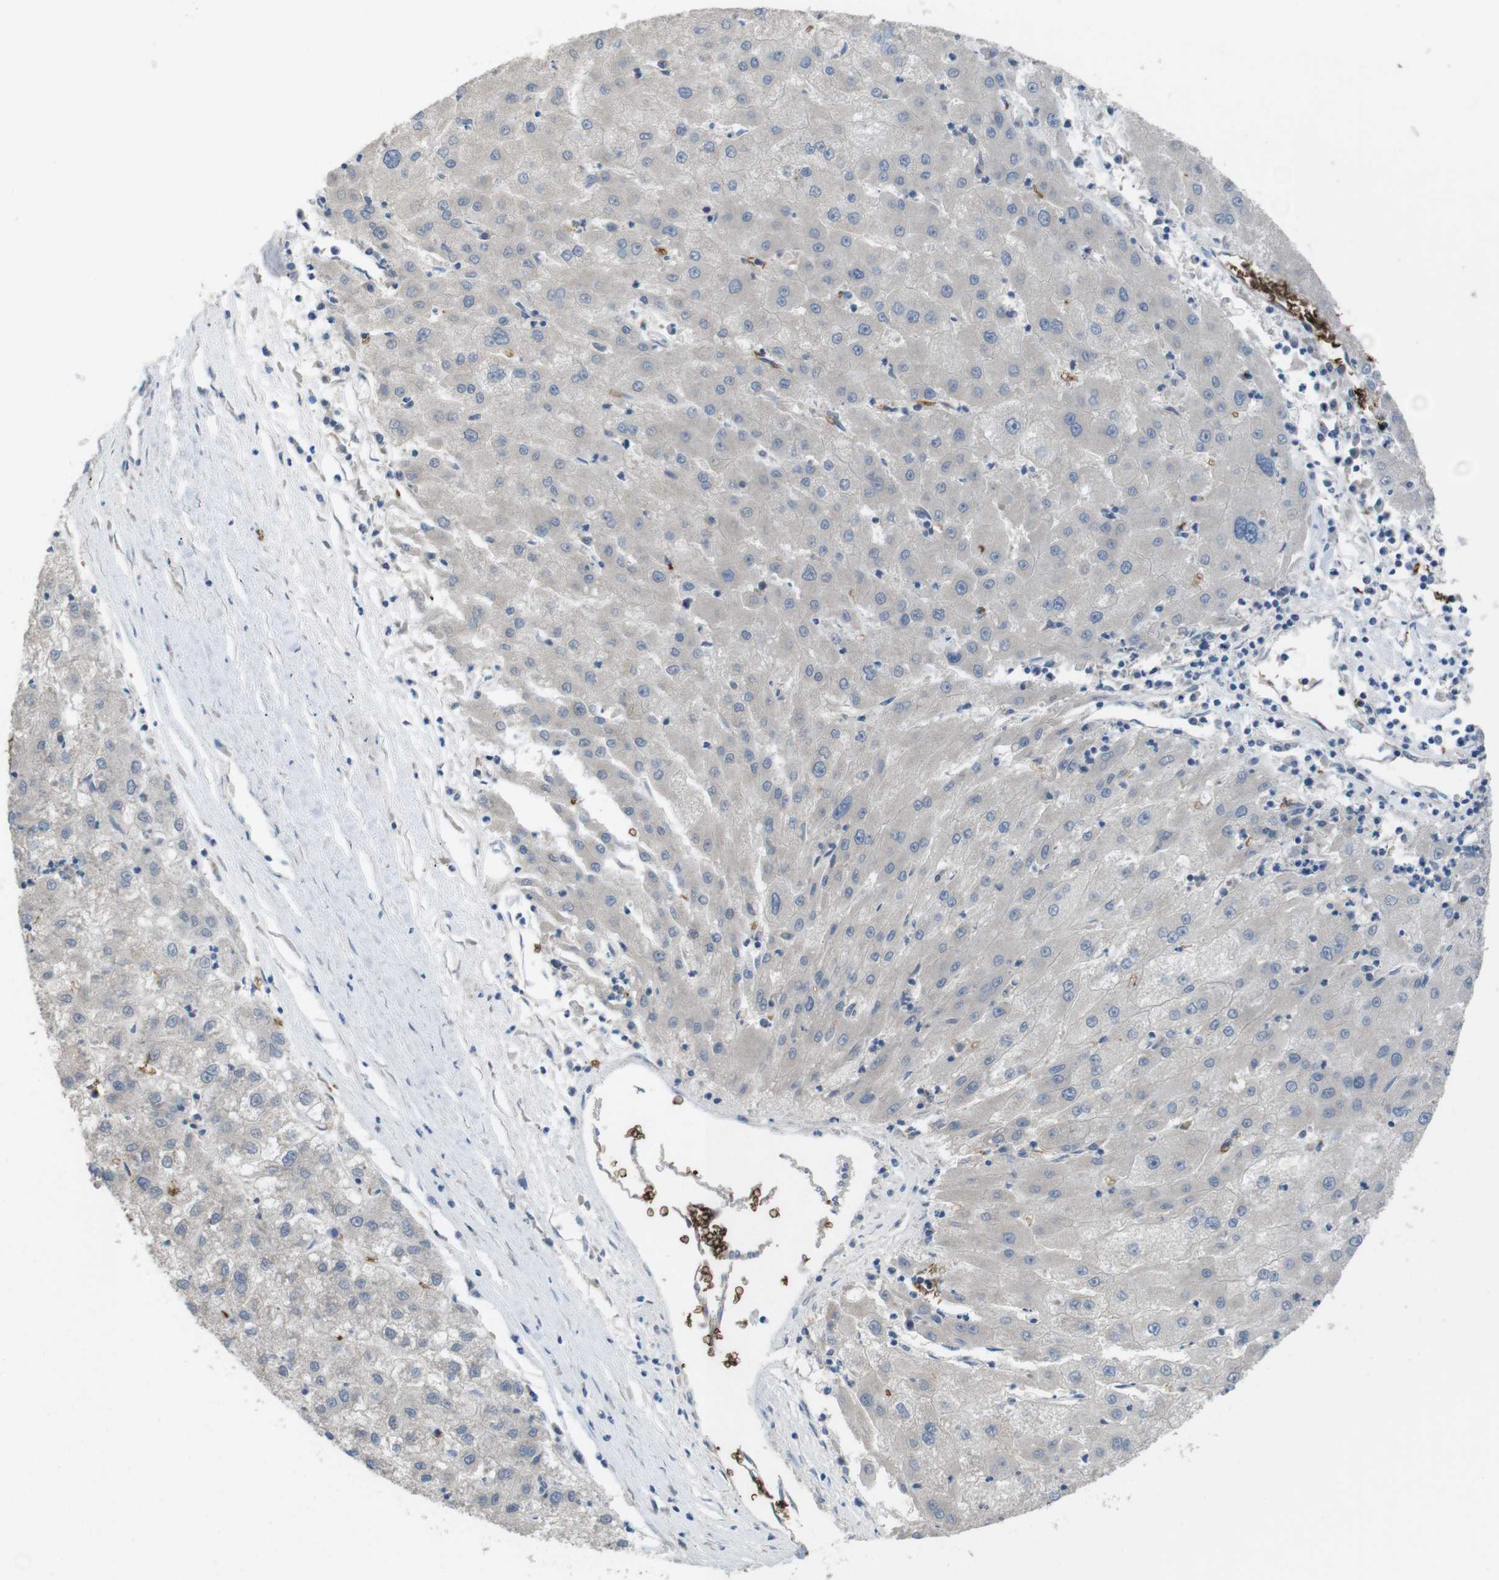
{"staining": {"intensity": "negative", "quantity": "none", "location": "none"}, "tissue": "liver cancer", "cell_type": "Tumor cells", "image_type": "cancer", "snomed": [{"axis": "morphology", "description": "Carcinoma, Hepatocellular, NOS"}, {"axis": "topography", "description": "Liver"}], "caption": "Protein analysis of liver cancer (hepatocellular carcinoma) reveals no significant staining in tumor cells.", "gene": "GYPA", "patient": {"sex": "male", "age": 72}}